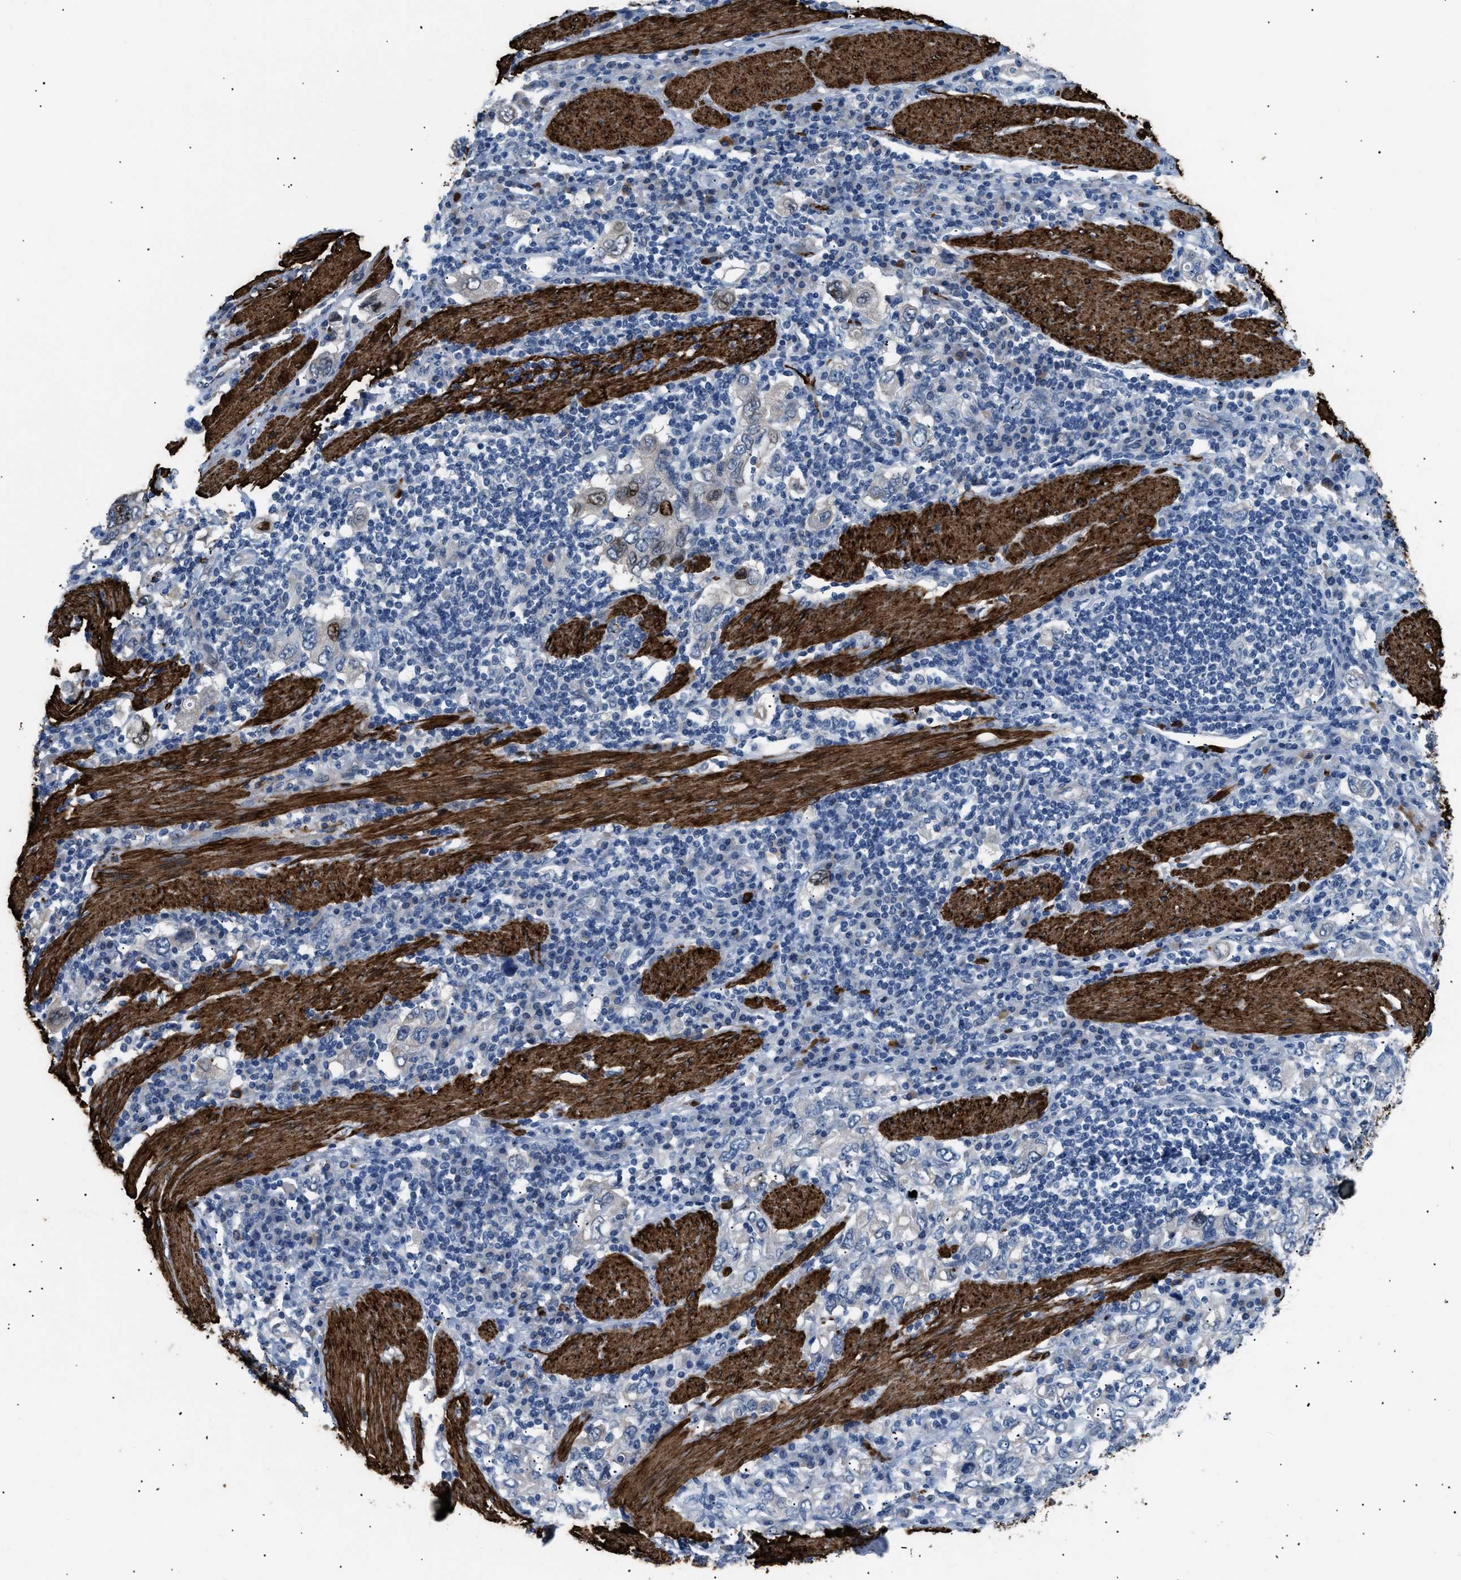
{"staining": {"intensity": "weak", "quantity": "<25%", "location": "nuclear"}, "tissue": "stomach cancer", "cell_type": "Tumor cells", "image_type": "cancer", "snomed": [{"axis": "morphology", "description": "Adenocarcinoma, NOS"}, {"axis": "topography", "description": "Stomach, upper"}], "caption": "Protein analysis of stomach adenocarcinoma exhibits no significant expression in tumor cells.", "gene": "ICA1", "patient": {"sex": "male", "age": 62}}